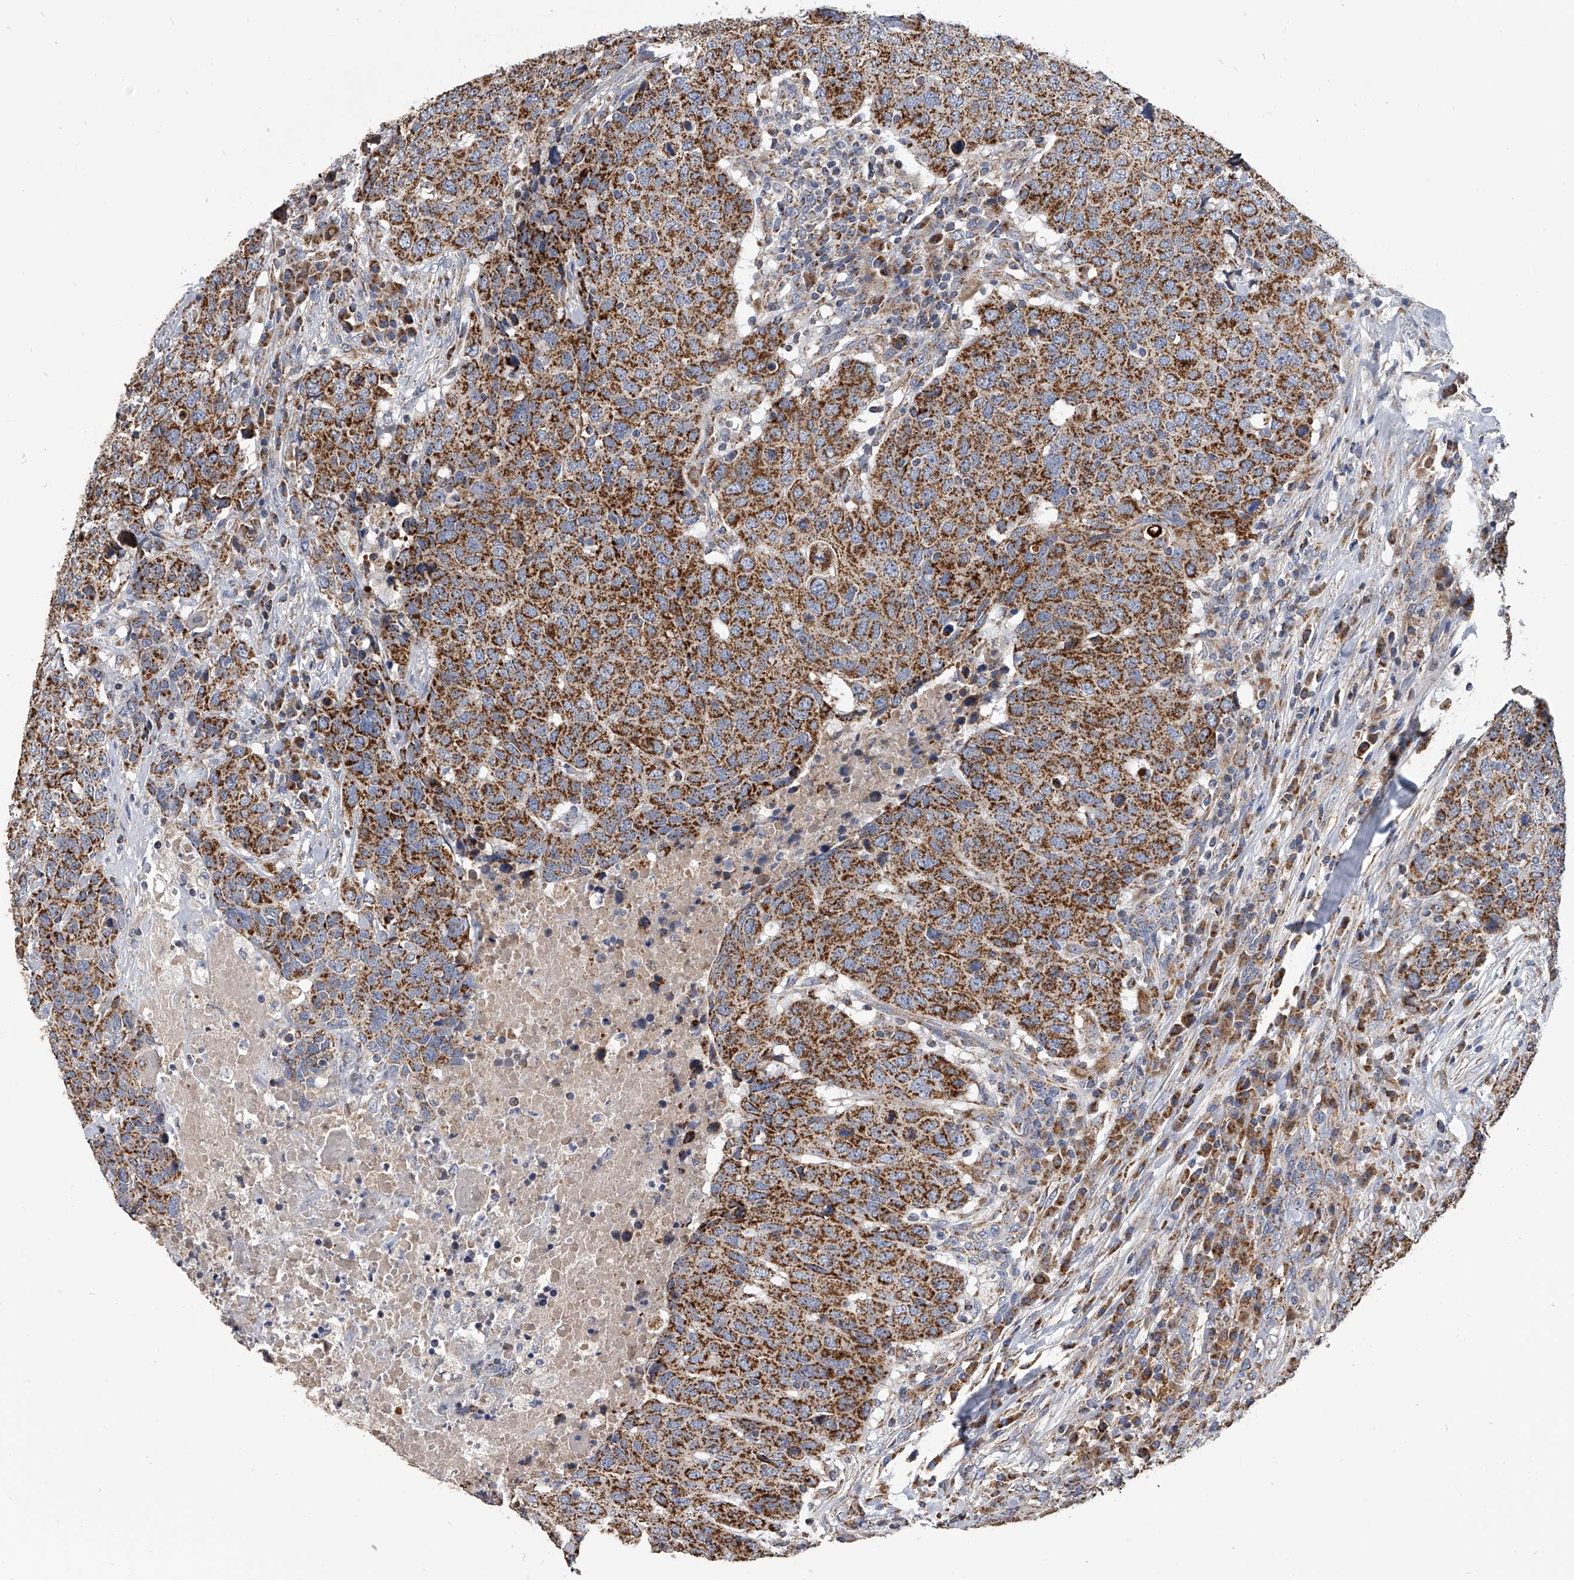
{"staining": {"intensity": "moderate", "quantity": ">75%", "location": "cytoplasmic/membranous"}, "tissue": "head and neck cancer", "cell_type": "Tumor cells", "image_type": "cancer", "snomed": [{"axis": "morphology", "description": "Squamous cell carcinoma, NOS"}, {"axis": "topography", "description": "Head-Neck"}], "caption": "Immunohistochemistry of human head and neck cancer (squamous cell carcinoma) demonstrates medium levels of moderate cytoplasmic/membranous staining in about >75% of tumor cells.", "gene": "MRPL28", "patient": {"sex": "male", "age": 66}}